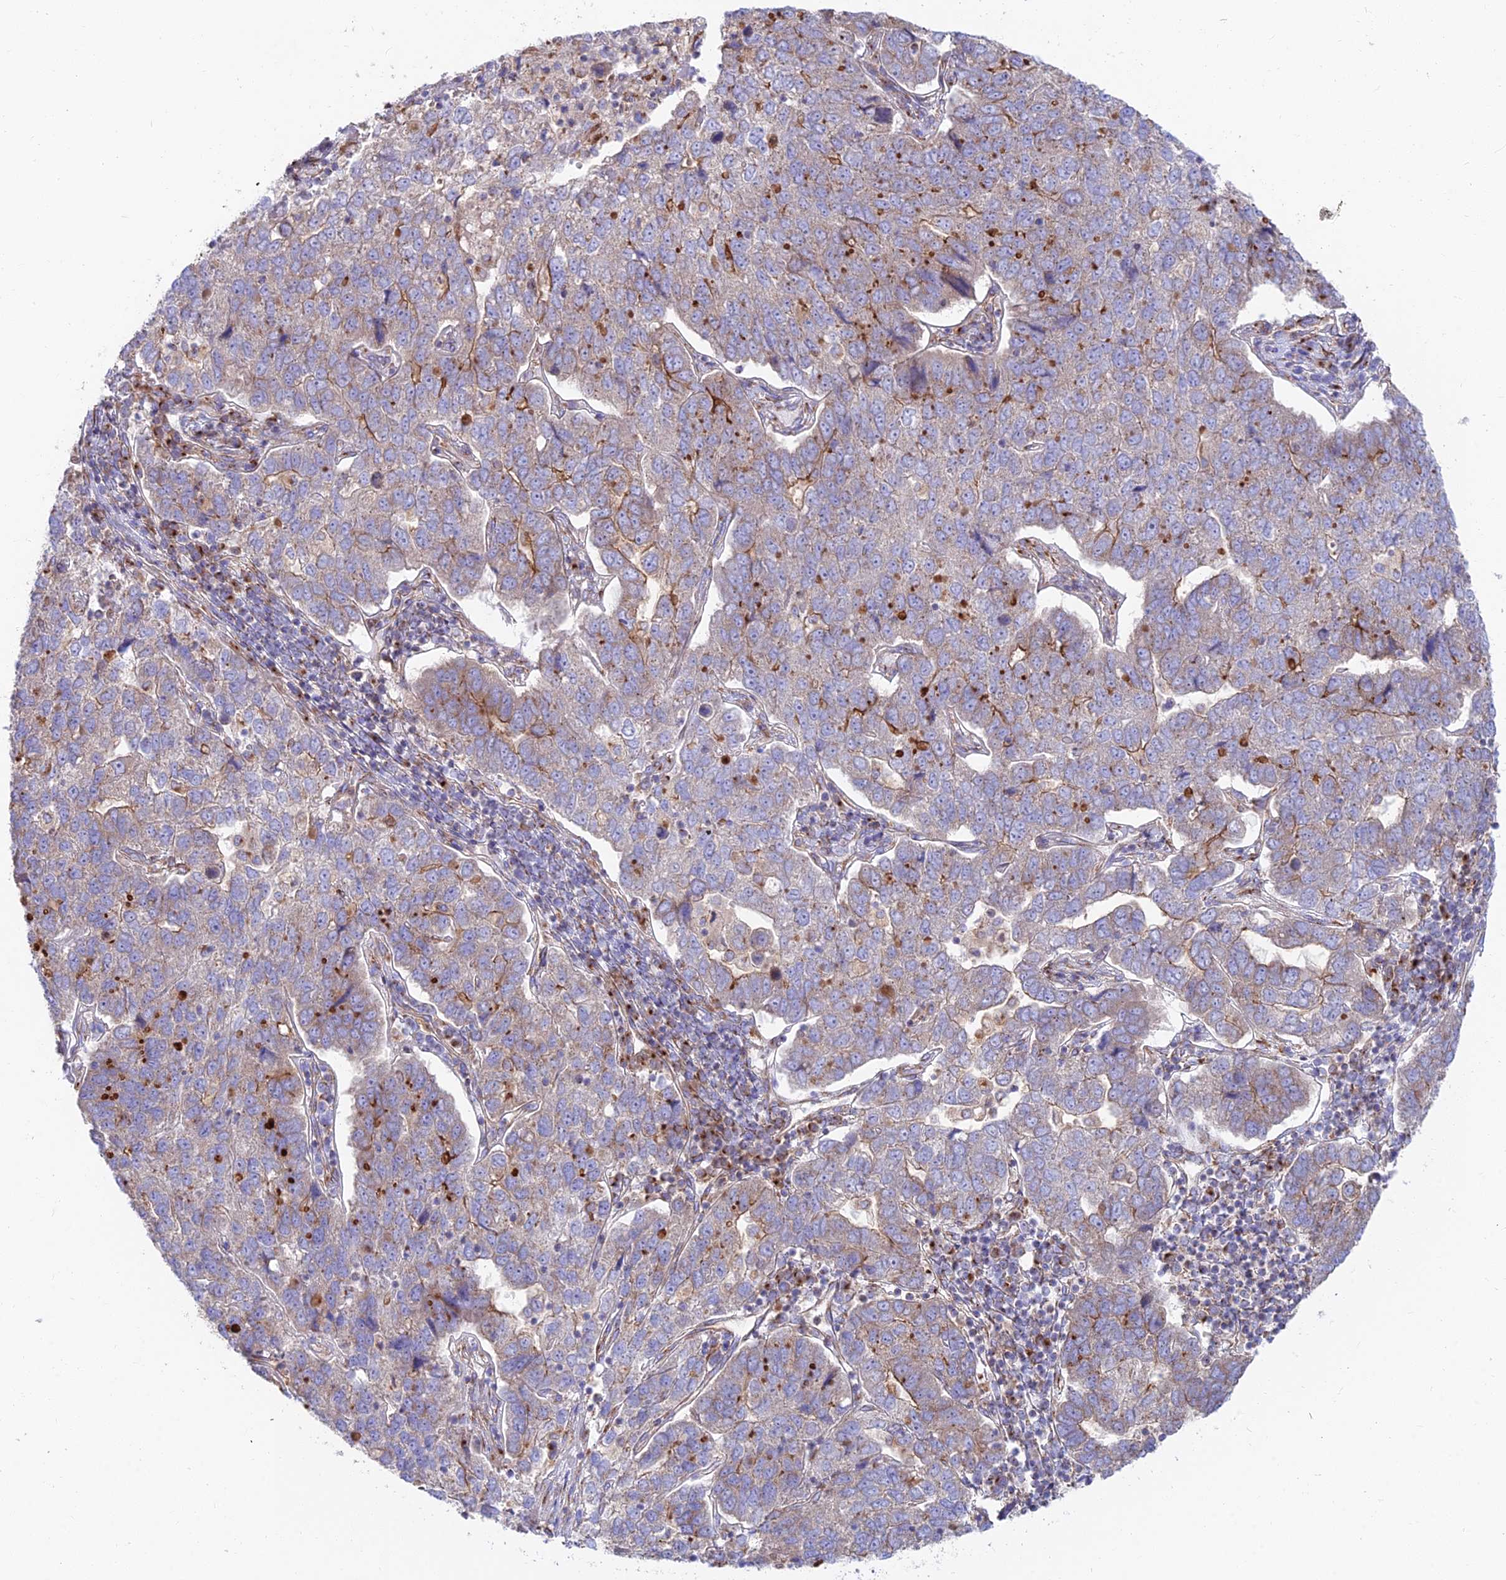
{"staining": {"intensity": "strong", "quantity": "<25%", "location": "cytoplasmic/membranous"}, "tissue": "pancreatic cancer", "cell_type": "Tumor cells", "image_type": "cancer", "snomed": [{"axis": "morphology", "description": "Adenocarcinoma, NOS"}, {"axis": "topography", "description": "Pancreas"}], "caption": "This photomicrograph shows immunohistochemistry (IHC) staining of pancreatic cancer, with medium strong cytoplasmic/membranous positivity in about <25% of tumor cells.", "gene": "GOLGA3", "patient": {"sex": "female", "age": 61}}